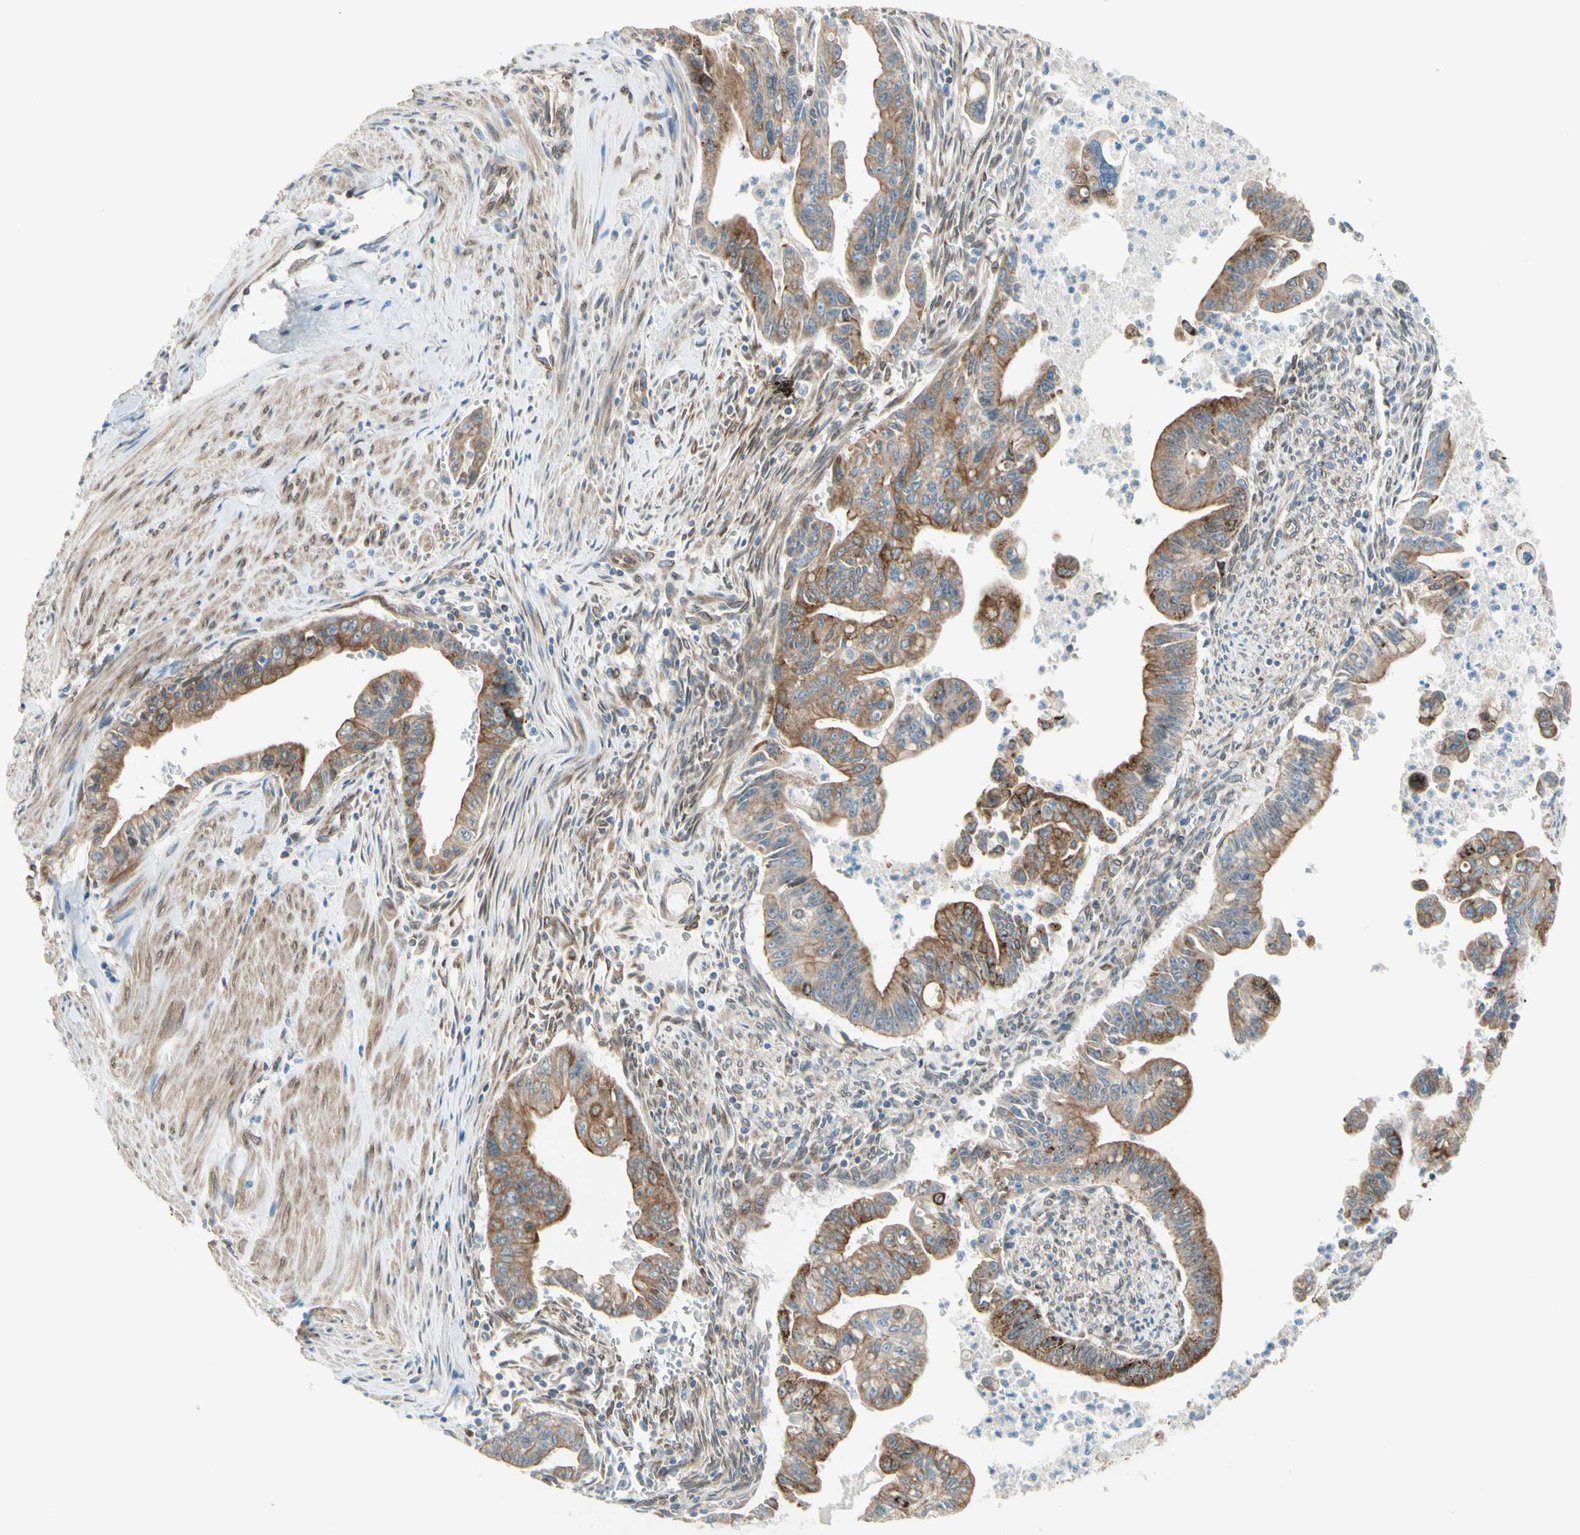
{"staining": {"intensity": "moderate", "quantity": ">75%", "location": "cytoplasmic/membranous"}, "tissue": "pancreatic cancer", "cell_type": "Tumor cells", "image_type": "cancer", "snomed": [{"axis": "morphology", "description": "Adenocarcinoma, NOS"}, {"axis": "topography", "description": "Pancreas"}], "caption": "An image of pancreatic adenocarcinoma stained for a protein shows moderate cytoplasmic/membranous brown staining in tumor cells.", "gene": "TRAF2", "patient": {"sex": "male", "age": 70}}